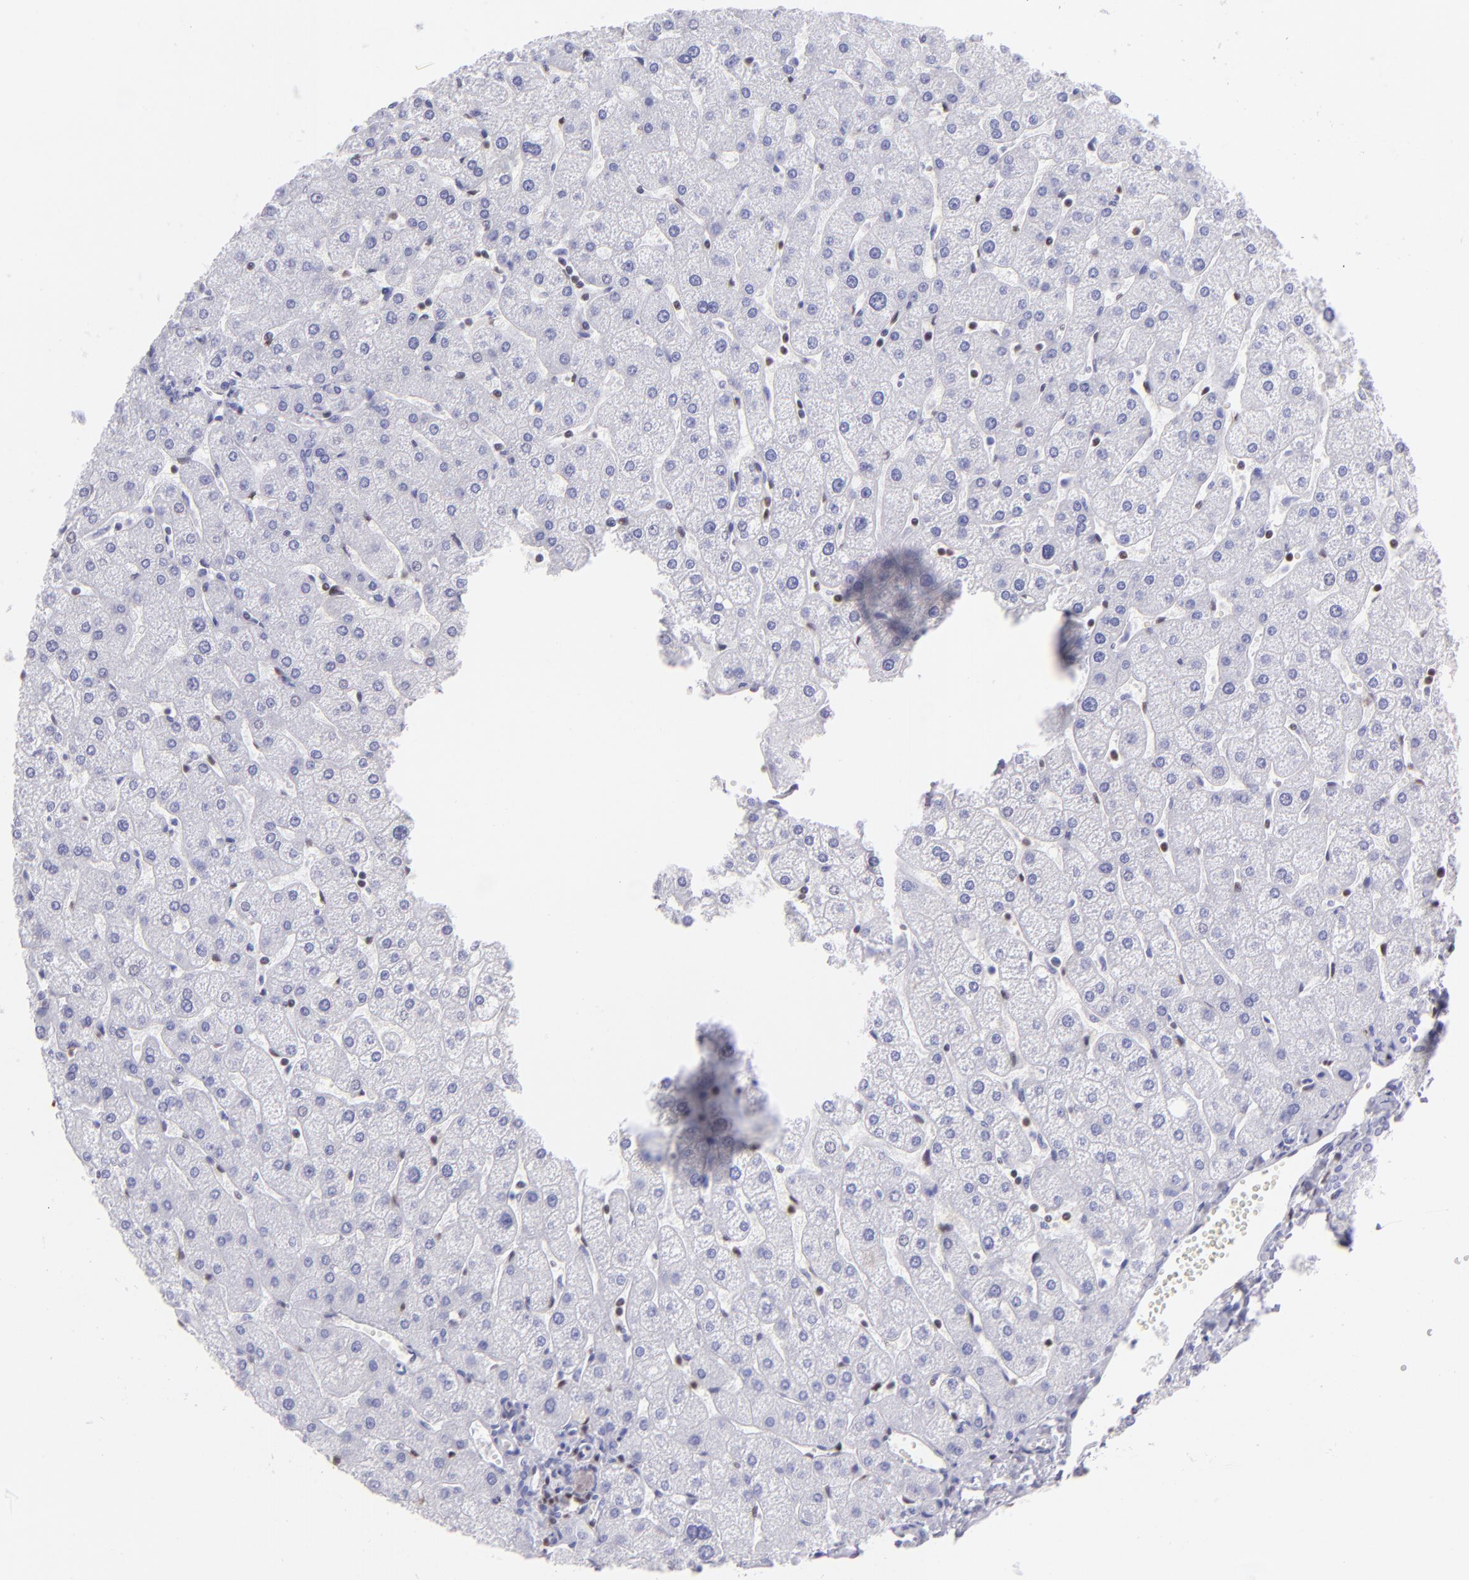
{"staining": {"intensity": "negative", "quantity": "none", "location": "none"}, "tissue": "liver", "cell_type": "Cholangiocytes", "image_type": "normal", "snomed": [{"axis": "morphology", "description": "Normal tissue, NOS"}, {"axis": "topography", "description": "Liver"}], "caption": "This is an immunohistochemistry image of normal human liver. There is no positivity in cholangiocytes.", "gene": "ETS1", "patient": {"sex": "male", "age": 67}}